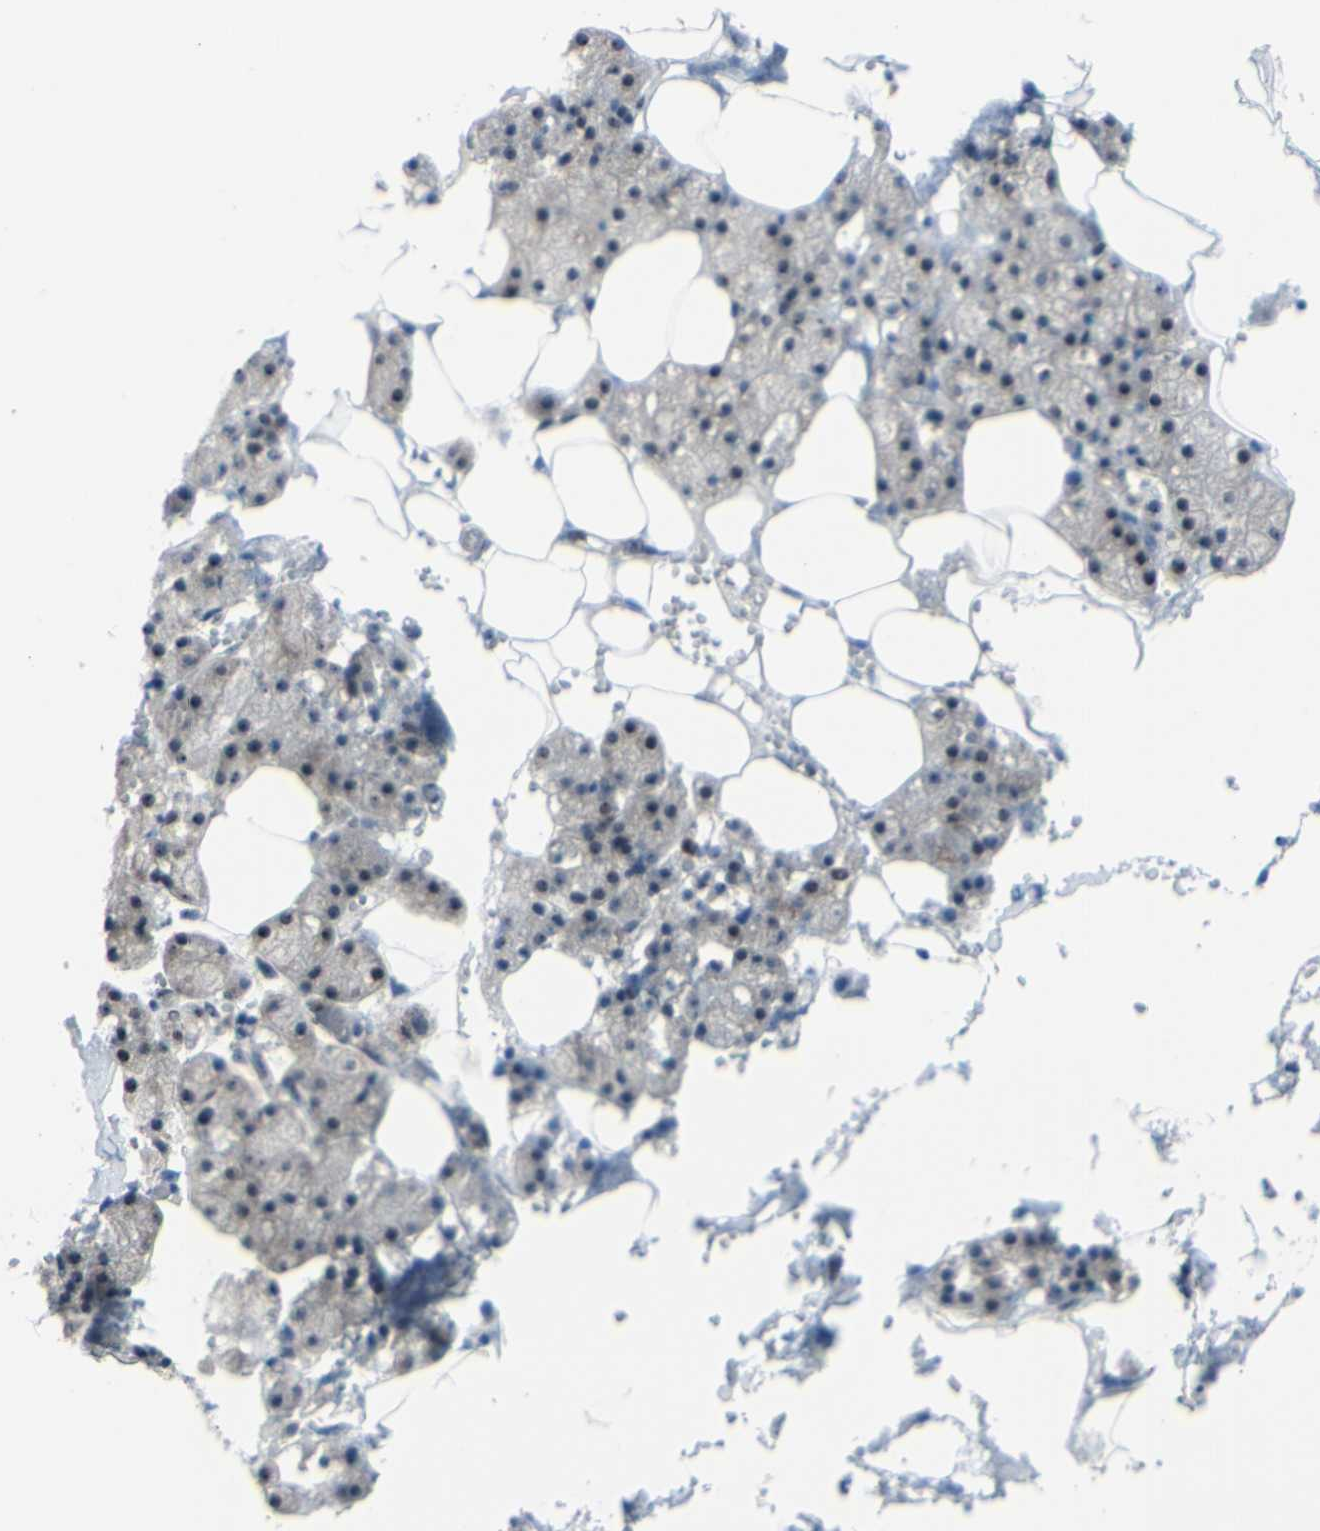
{"staining": {"intensity": "moderate", "quantity": "25%-75%", "location": "cytoplasmic/membranous,nuclear"}, "tissue": "salivary gland", "cell_type": "Glandular cells", "image_type": "normal", "snomed": [{"axis": "morphology", "description": "Normal tissue, NOS"}, {"axis": "topography", "description": "Salivary gland"}], "caption": "This histopathology image shows immunohistochemistry (IHC) staining of unremarkable human salivary gland, with medium moderate cytoplasmic/membranous,nuclear positivity in about 25%-75% of glandular cells.", "gene": "POLR1A", "patient": {"sex": "male", "age": 62}}